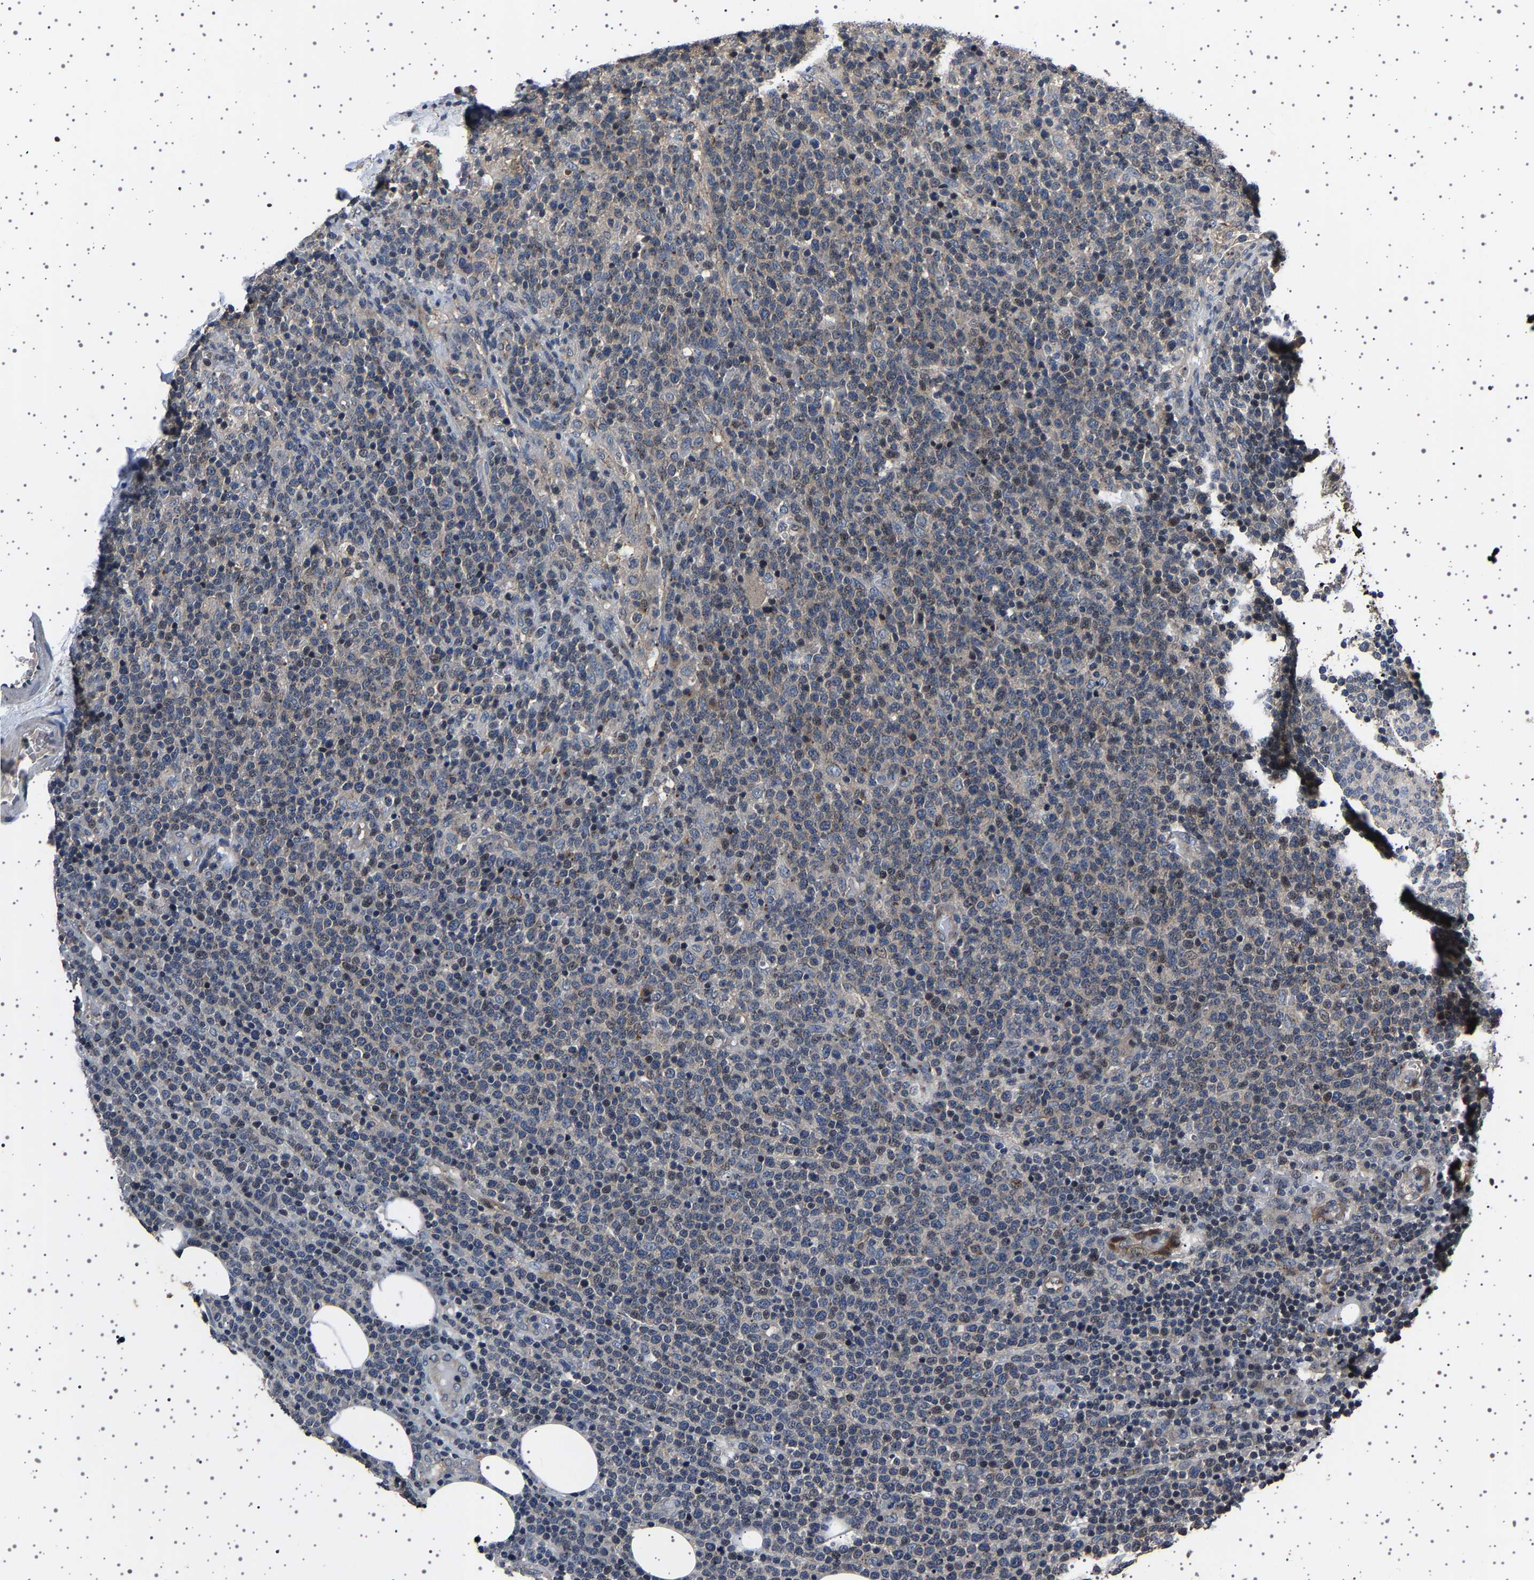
{"staining": {"intensity": "negative", "quantity": "none", "location": "none"}, "tissue": "lymphoma", "cell_type": "Tumor cells", "image_type": "cancer", "snomed": [{"axis": "morphology", "description": "Malignant lymphoma, non-Hodgkin's type, High grade"}, {"axis": "topography", "description": "Lymph node"}], "caption": "The IHC image has no significant positivity in tumor cells of malignant lymphoma, non-Hodgkin's type (high-grade) tissue. (Stains: DAB immunohistochemistry (IHC) with hematoxylin counter stain, Microscopy: brightfield microscopy at high magnification).", "gene": "NCKAP1", "patient": {"sex": "male", "age": 61}}